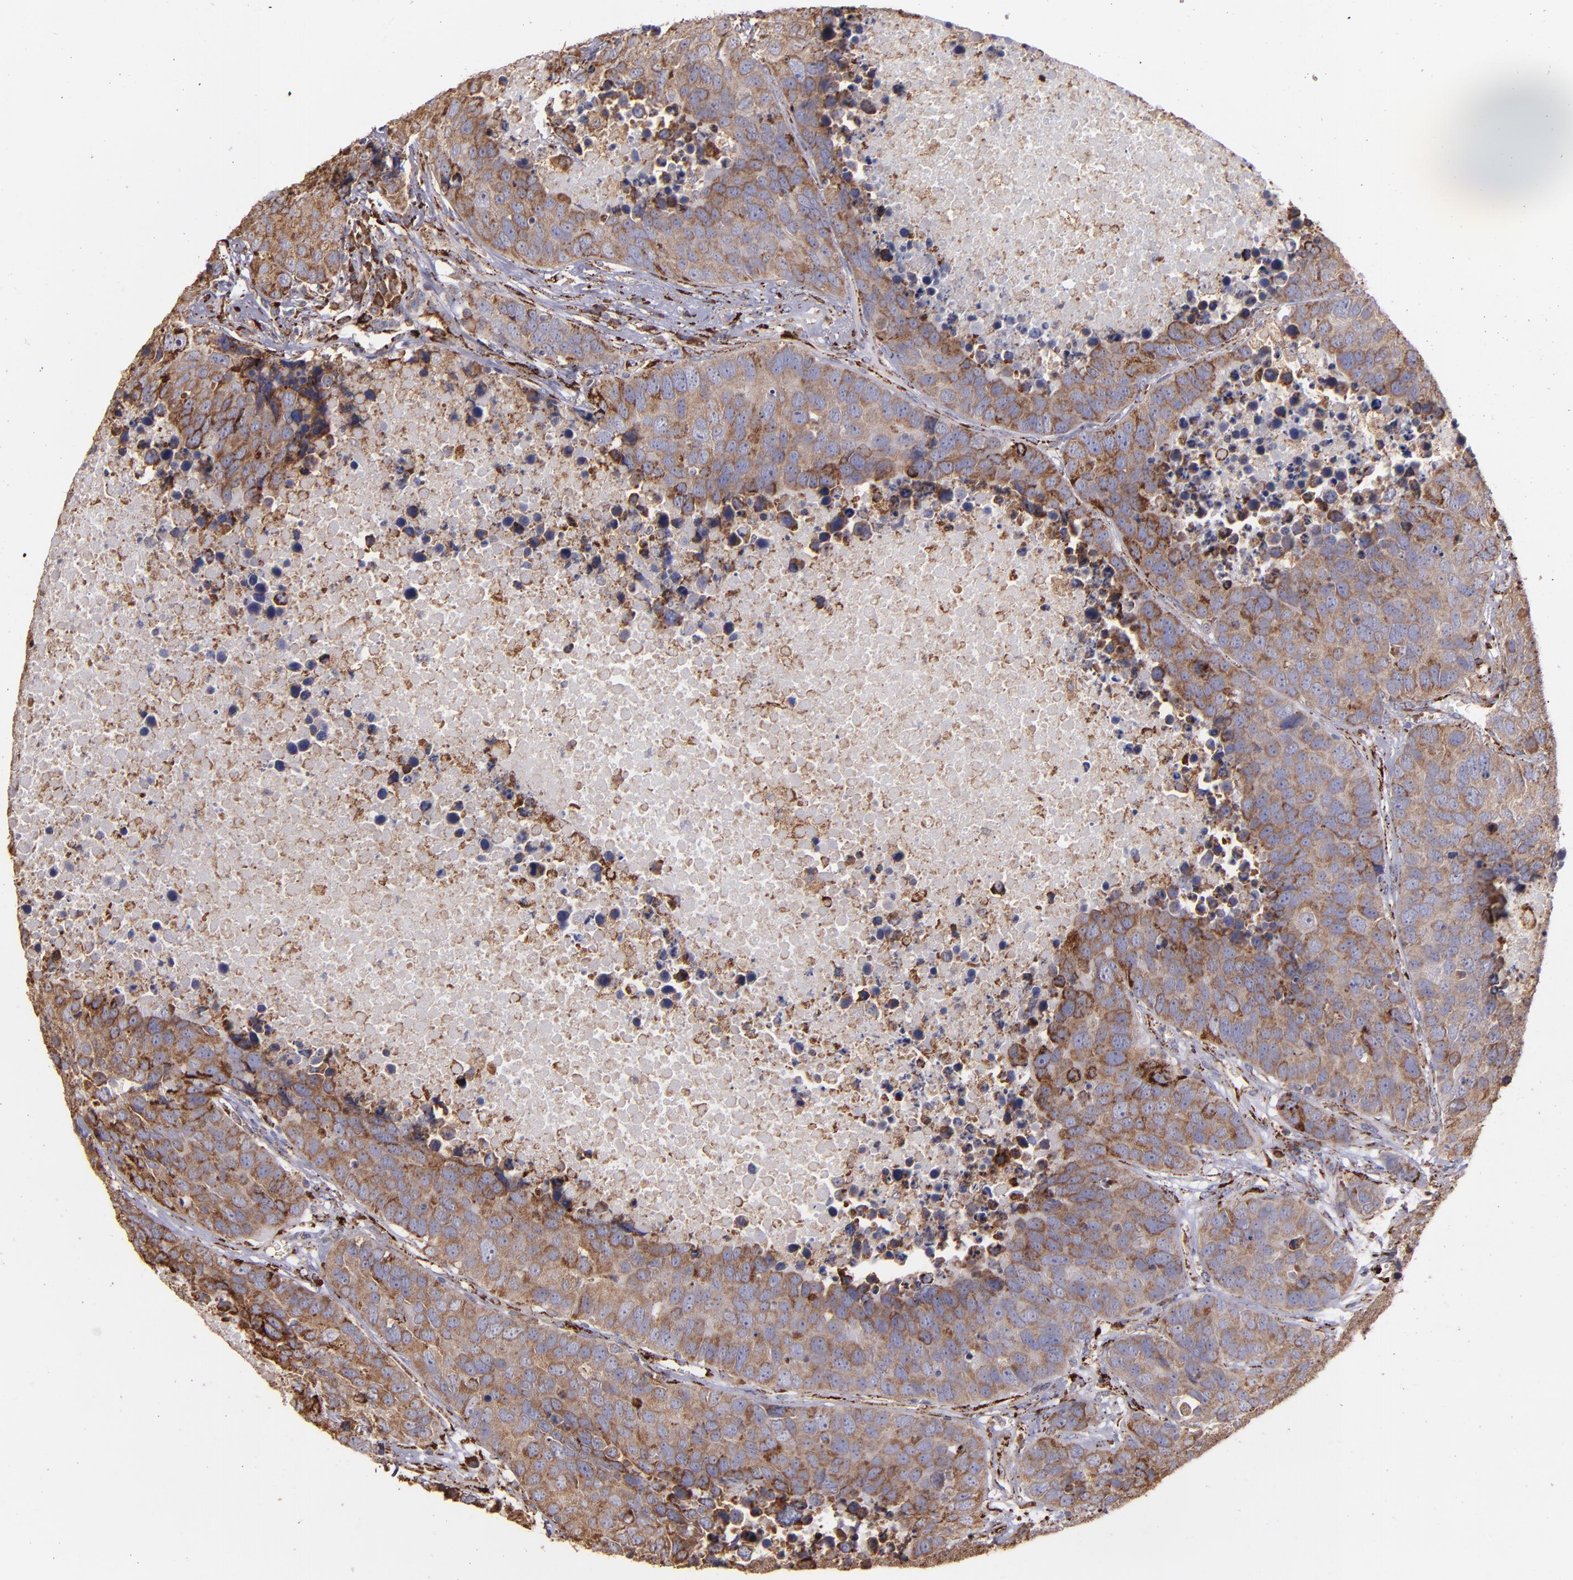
{"staining": {"intensity": "moderate", "quantity": ">75%", "location": "cytoplasmic/membranous"}, "tissue": "carcinoid", "cell_type": "Tumor cells", "image_type": "cancer", "snomed": [{"axis": "morphology", "description": "Carcinoid, malignant, NOS"}, {"axis": "topography", "description": "Lung"}], "caption": "Protein staining displays moderate cytoplasmic/membranous positivity in approximately >75% of tumor cells in malignant carcinoid. (Stains: DAB in brown, nuclei in blue, Microscopy: brightfield microscopy at high magnification).", "gene": "MAOB", "patient": {"sex": "male", "age": 60}}